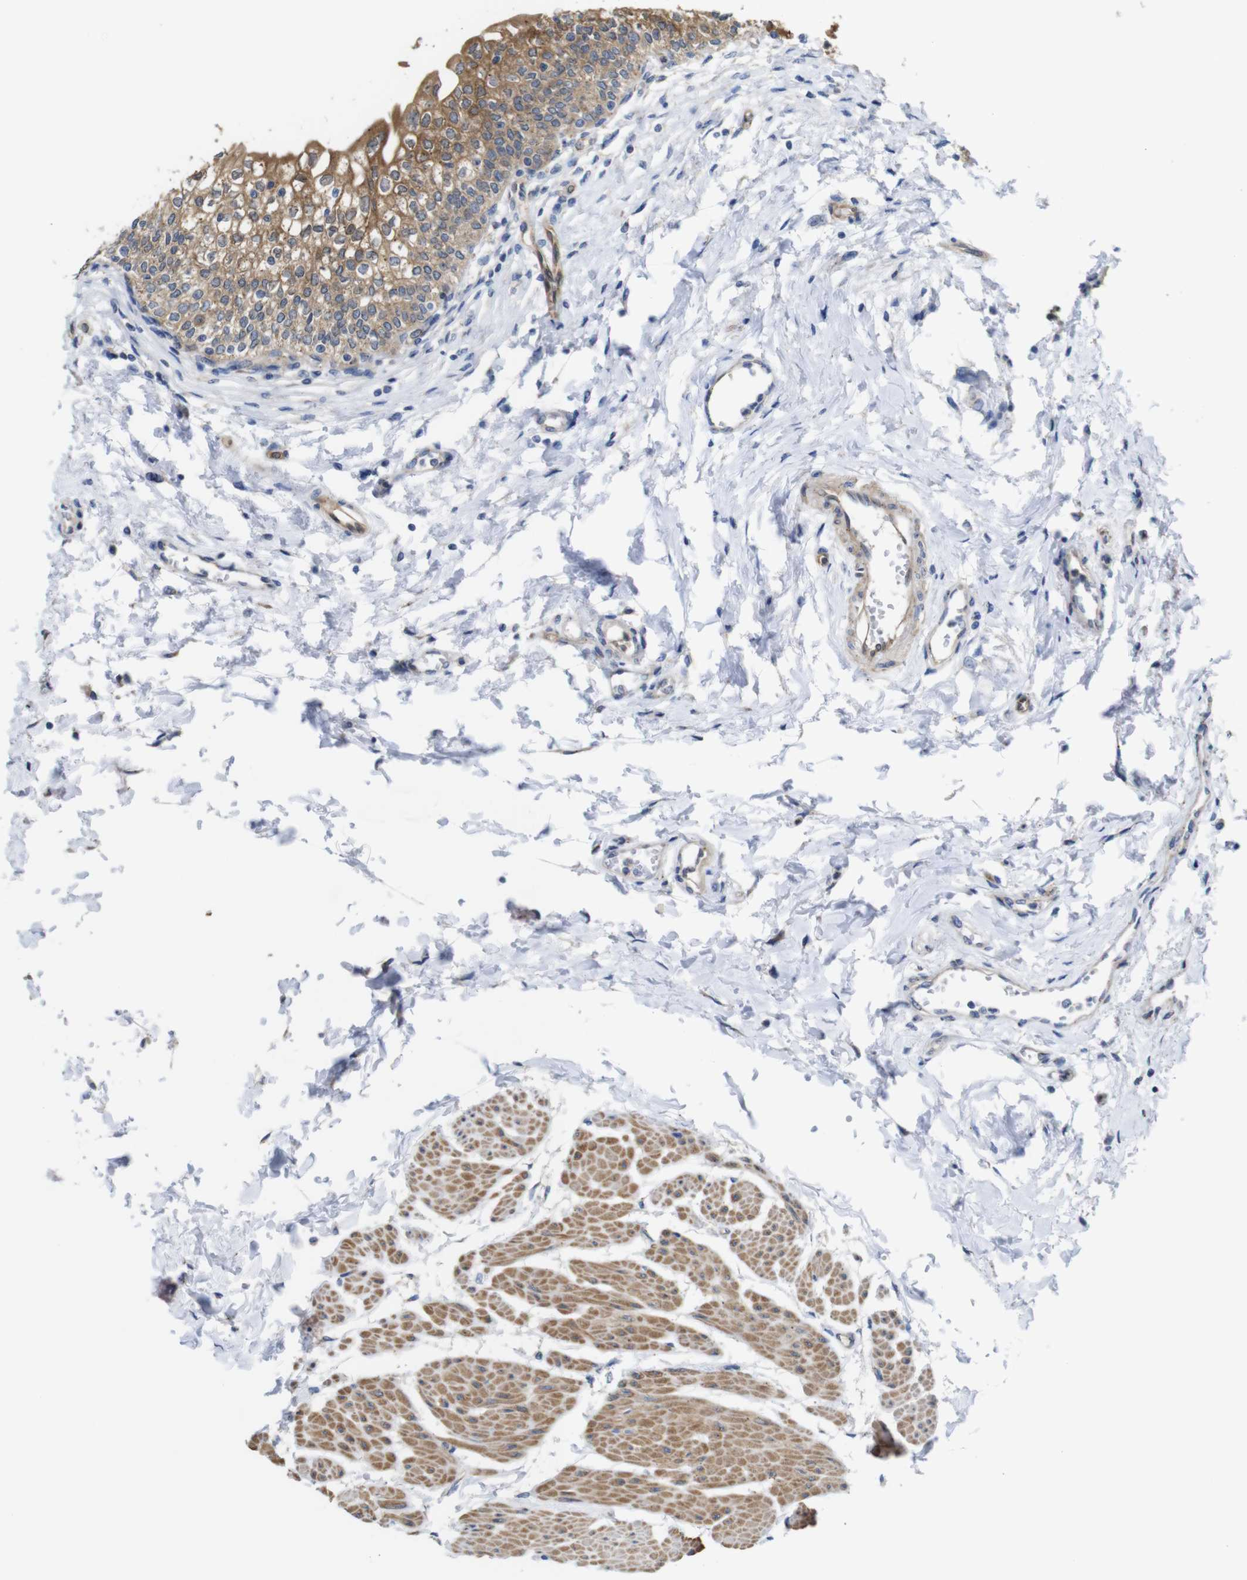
{"staining": {"intensity": "moderate", "quantity": ">75%", "location": "cytoplasmic/membranous"}, "tissue": "urinary bladder", "cell_type": "Urothelial cells", "image_type": "normal", "snomed": [{"axis": "morphology", "description": "Normal tissue, NOS"}, {"axis": "topography", "description": "Urinary bladder"}], "caption": "Immunohistochemical staining of benign human urinary bladder demonstrates moderate cytoplasmic/membranous protein staining in about >75% of urothelial cells.", "gene": "DDRGK1", "patient": {"sex": "male", "age": 55}}